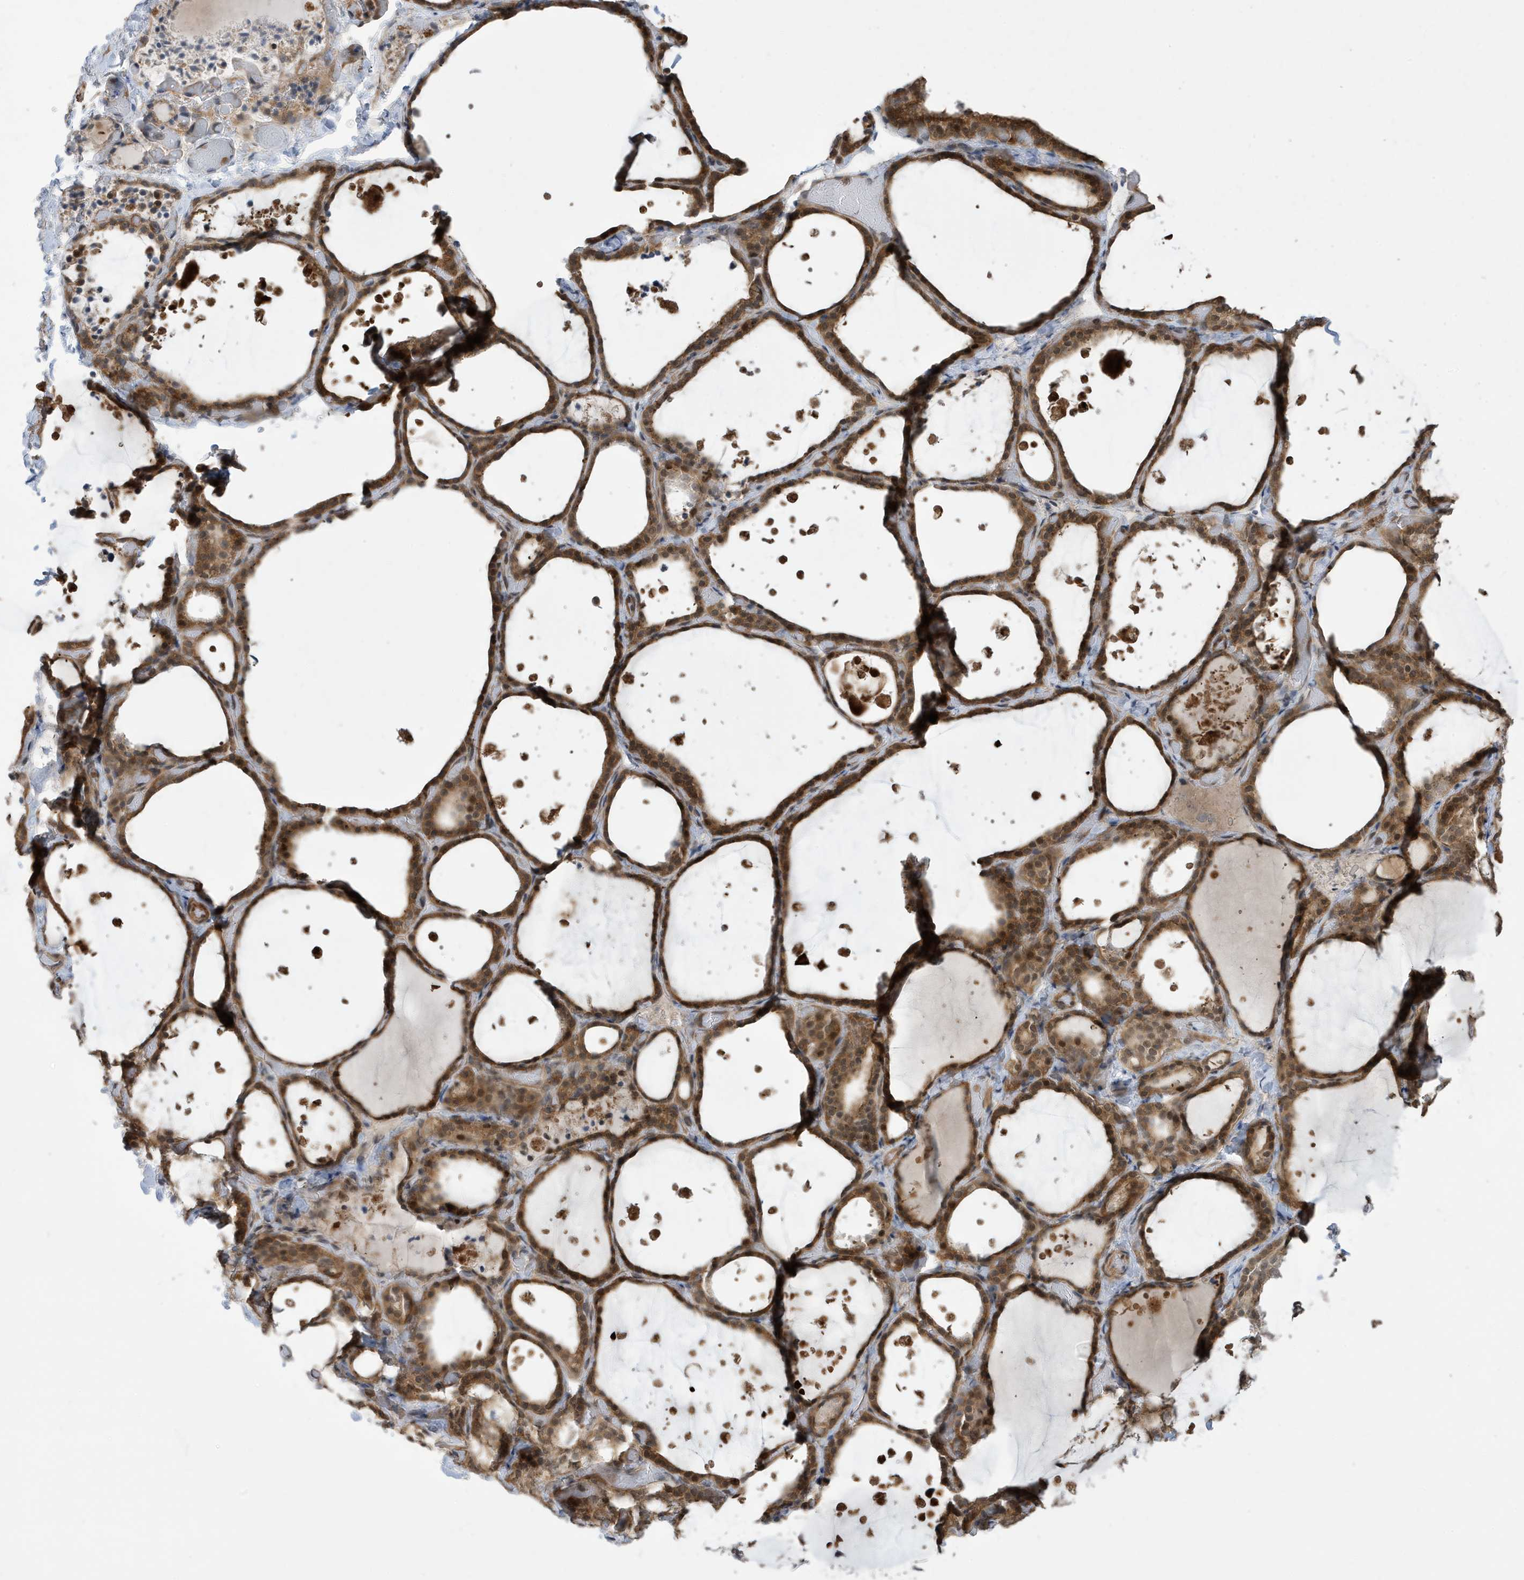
{"staining": {"intensity": "moderate", "quantity": ">75%", "location": "cytoplasmic/membranous,nuclear"}, "tissue": "thyroid gland", "cell_type": "Glandular cells", "image_type": "normal", "snomed": [{"axis": "morphology", "description": "Normal tissue, NOS"}, {"axis": "topography", "description": "Thyroid gland"}], "caption": "This histopathology image exhibits immunohistochemistry (IHC) staining of normal human thyroid gland, with medium moderate cytoplasmic/membranous,nuclear staining in about >75% of glandular cells.", "gene": "UBQLN1", "patient": {"sex": "female", "age": 44}}